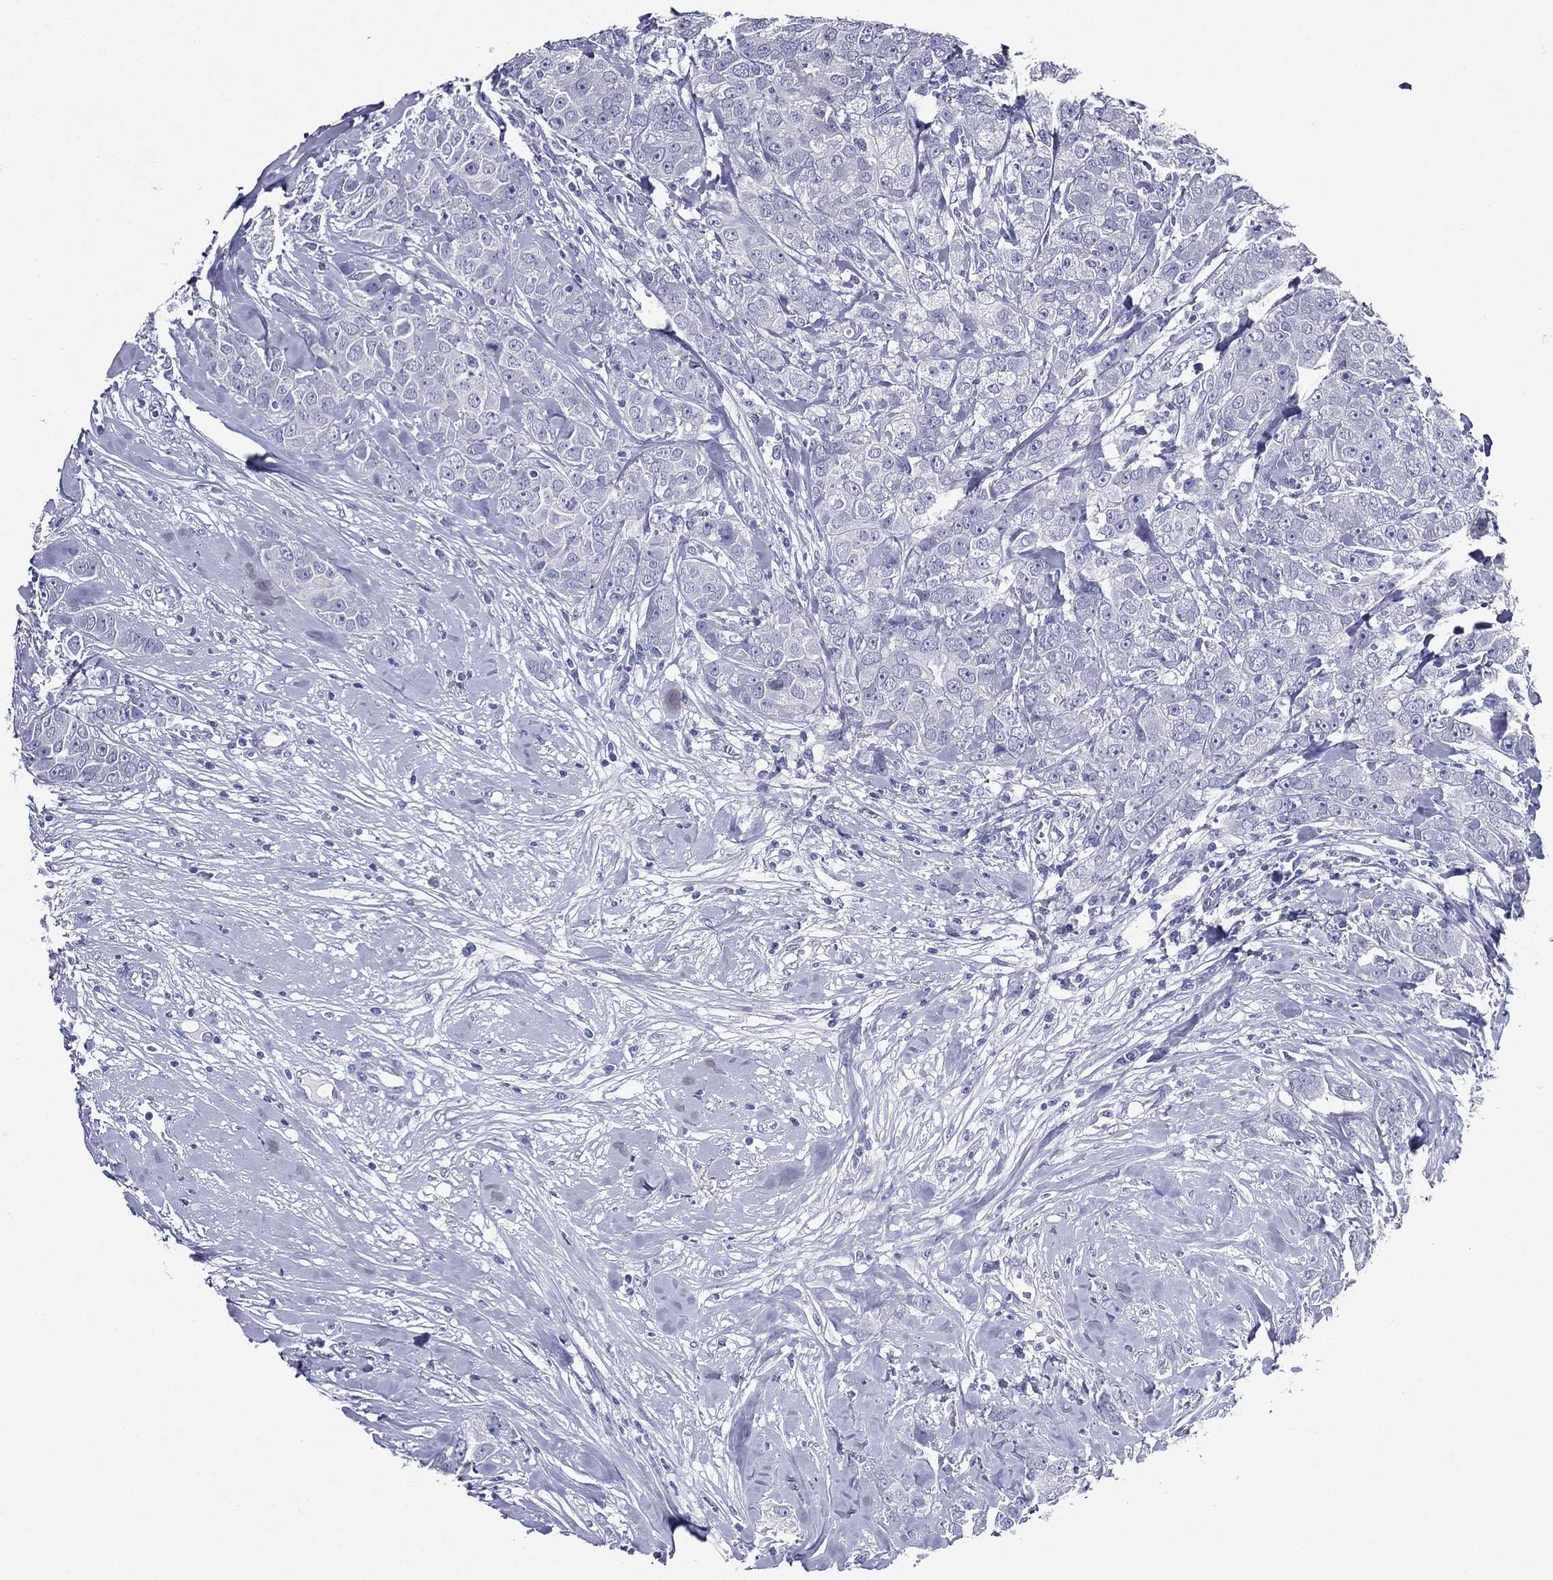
{"staining": {"intensity": "negative", "quantity": "none", "location": "none"}, "tissue": "breast cancer", "cell_type": "Tumor cells", "image_type": "cancer", "snomed": [{"axis": "morphology", "description": "Duct carcinoma"}, {"axis": "topography", "description": "Breast"}], "caption": "Breast infiltrating ductal carcinoma was stained to show a protein in brown. There is no significant positivity in tumor cells. (Brightfield microscopy of DAB immunohistochemistry at high magnification).", "gene": "TGM1", "patient": {"sex": "female", "age": 43}}